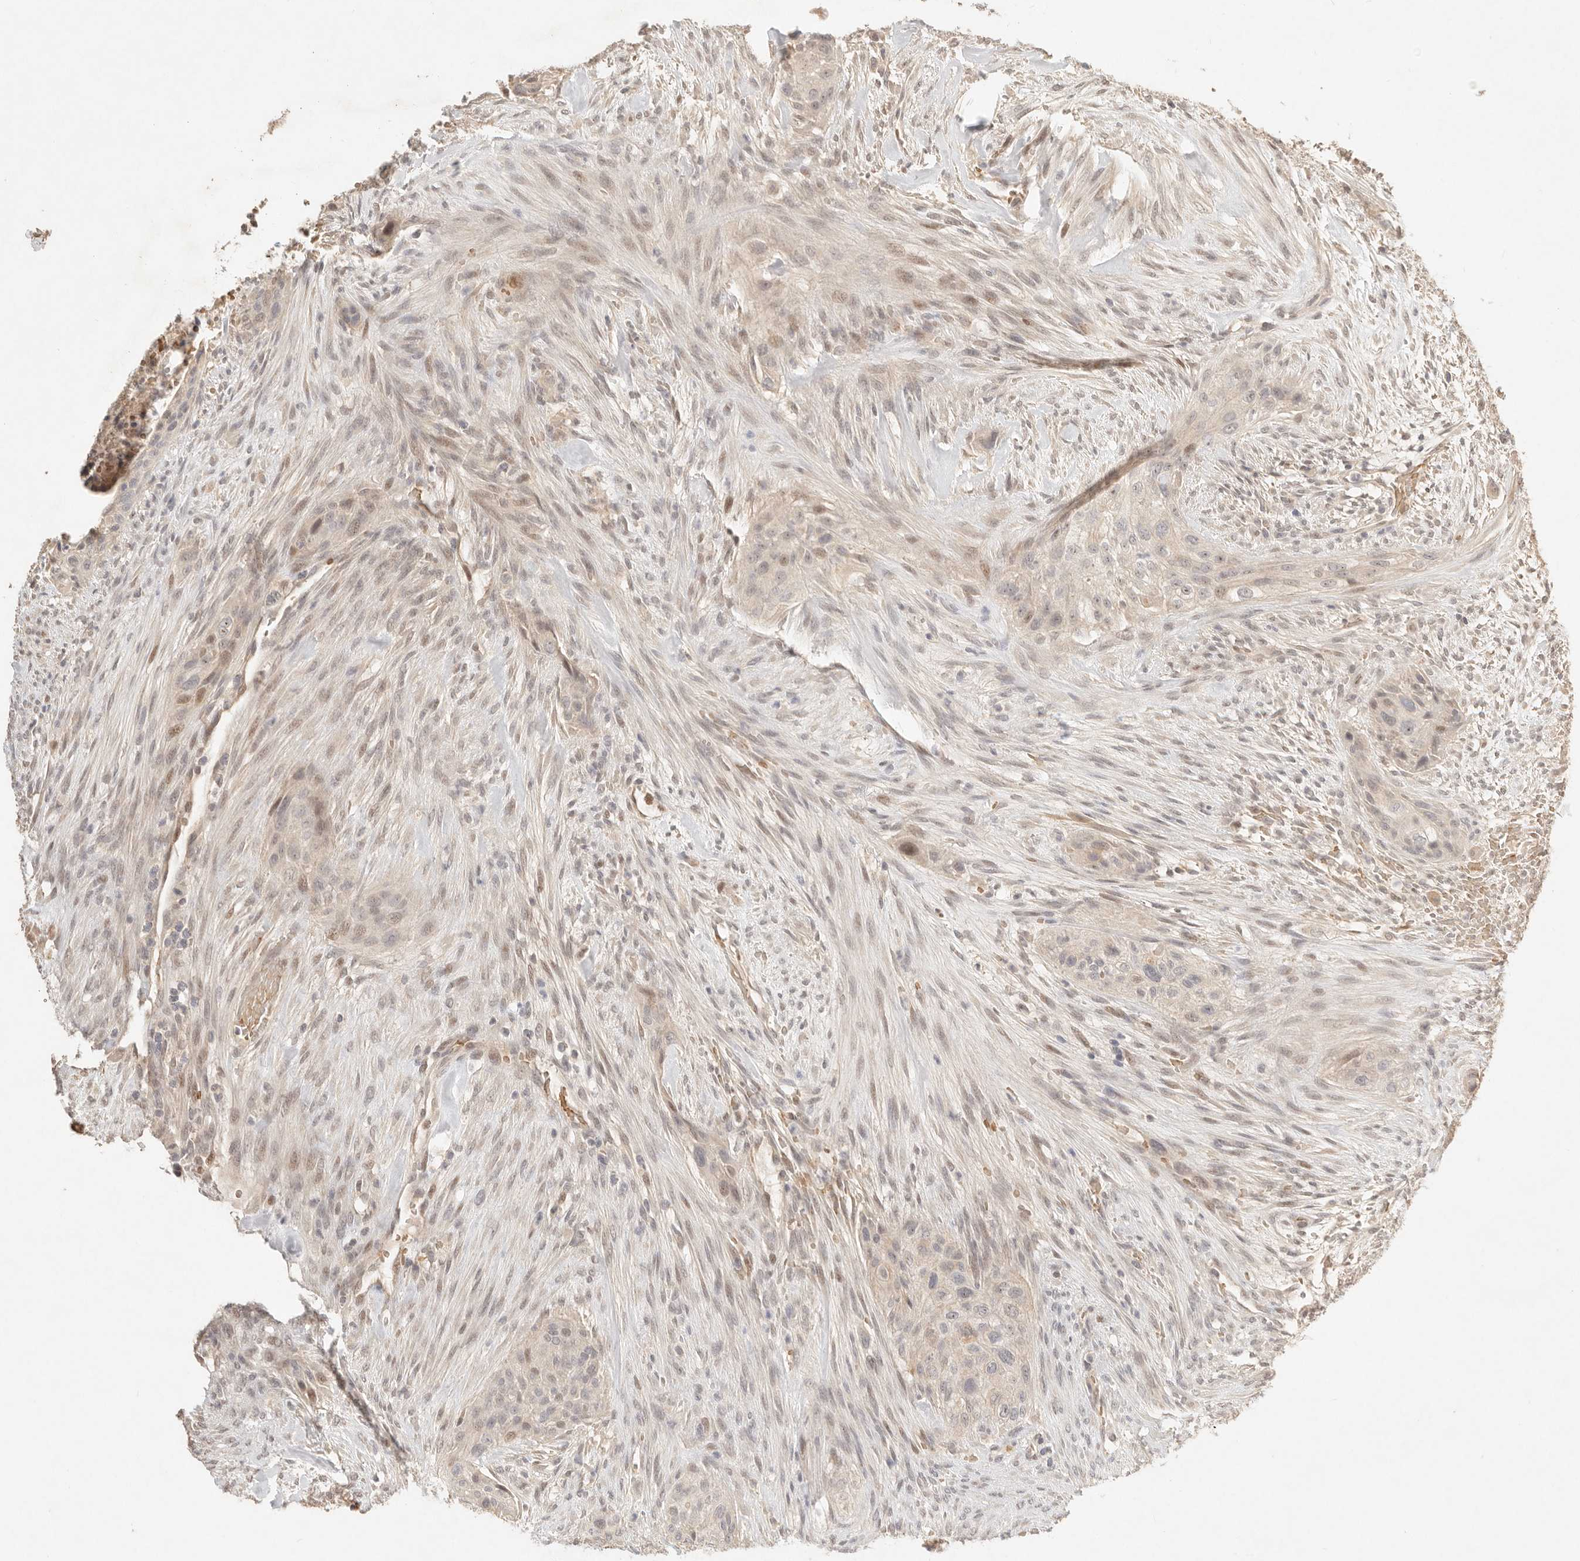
{"staining": {"intensity": "weak", "quantity": "25%-75%", "location": "nuclear"}, "tissue": "urothelial cancer", "cell_type": "Tumor cells", "image_type": "cancer", "snomed": [{"axis": "morphology", "description": "Urothelial carcinoma, High grade"}, {"axis": "topography", "description": "Urinary bladder"}], "caption": "A low amount of weak nuclear expression is appreciated in about 25%-75% of tumor cells in urothelial cancer tissue. (brown staining indicates protein expression, while blue staining denotes nuclei).", "gene": "MEP1A", "patient": {"sex": "male", "age": 35}}